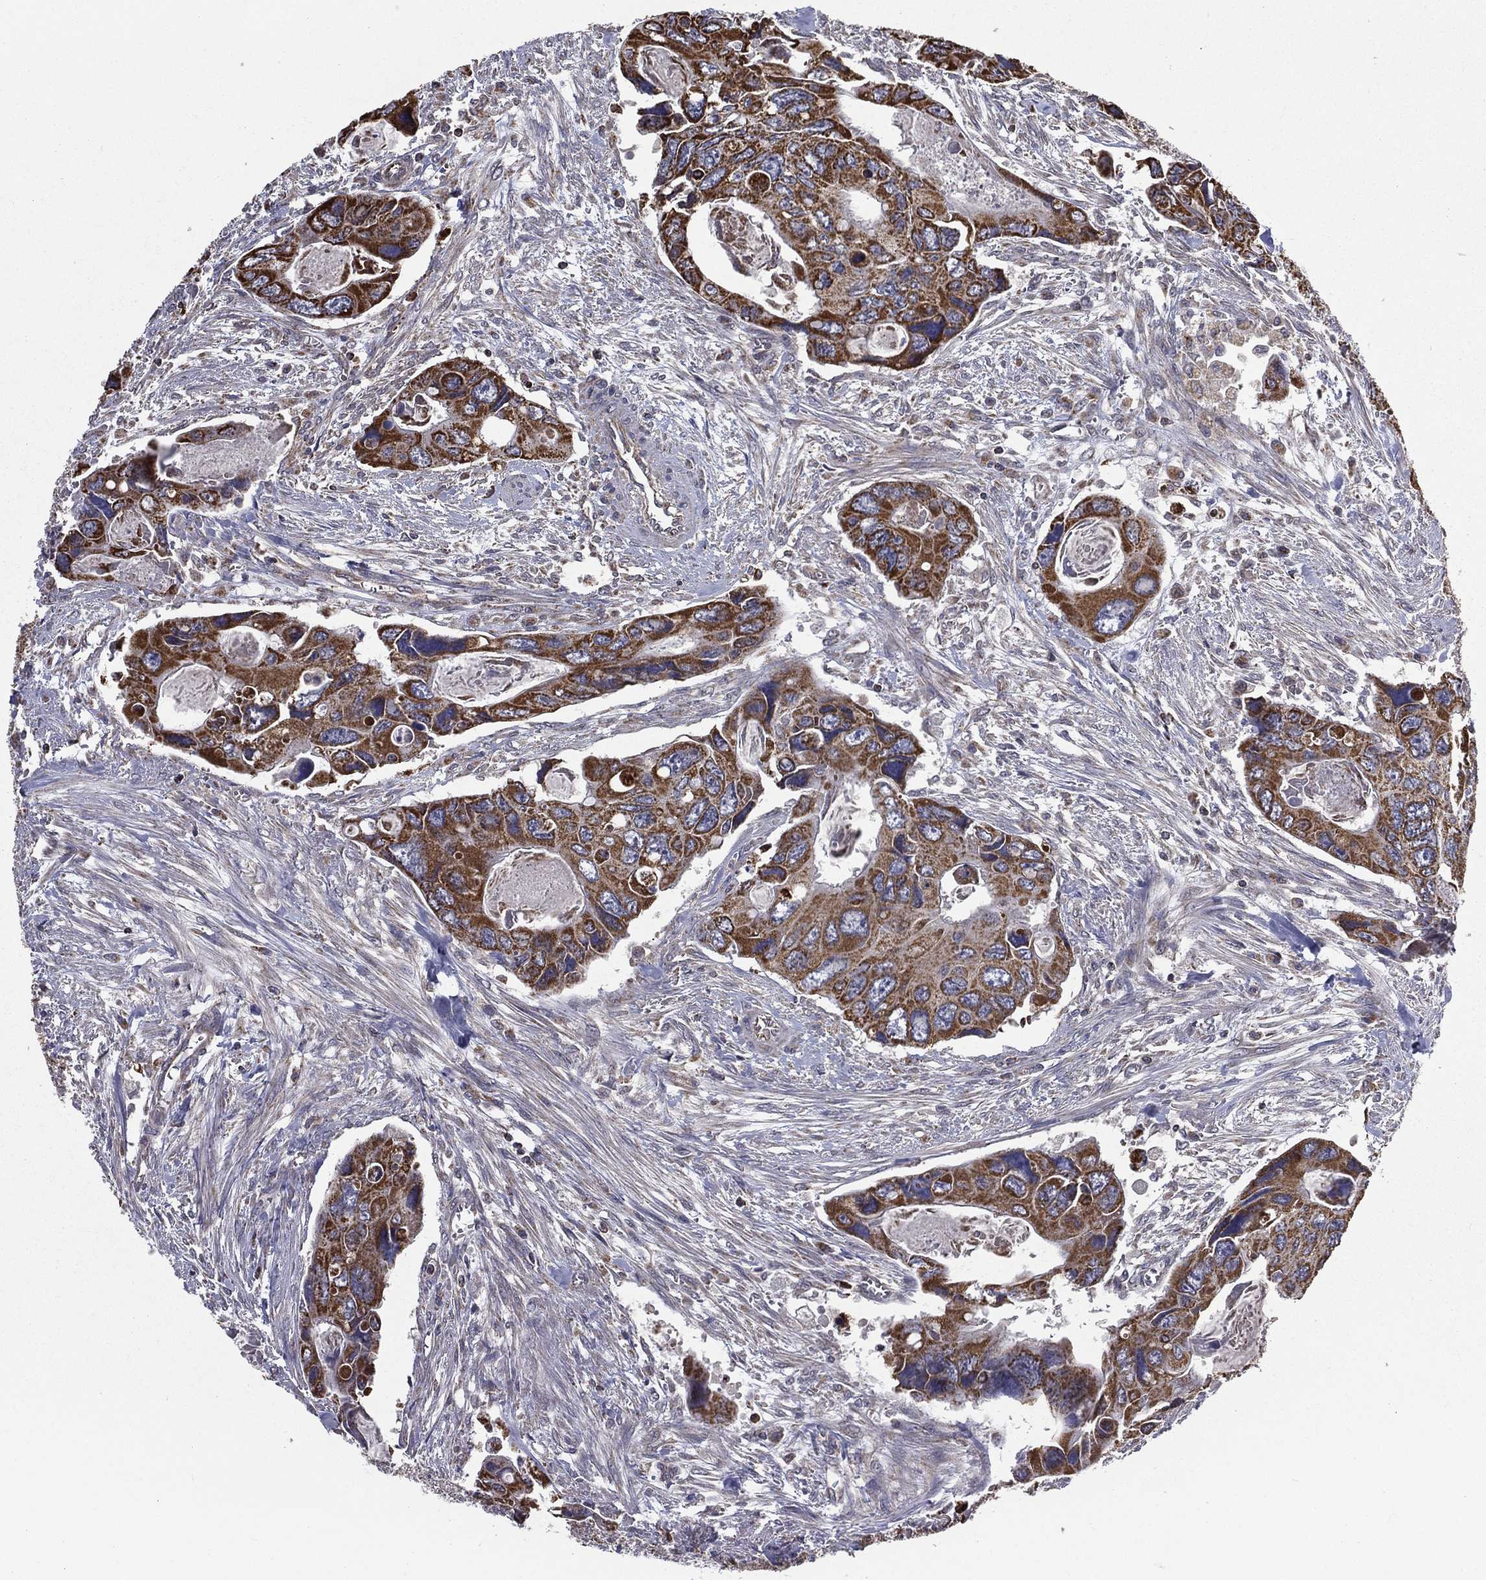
{"staining": {"intensity": "strong", "quantity": ">75%", "location": "cytoplasmic/membranous"}, "tissue": "colorectal cancer", "cell_type": "Tumor cells", "image_type": "cancer", "snomed": [{"axis": "morphology", "description": "Adenocarcinoma, NOS"}, {"axis": "topography", "description": "Rectum"}], "caption": "Human adenocarcinoma (colorectal) stained with a brown dye exhibits strong cytoplasmic/membranous positive expression in approximately >75% of tumor cells.", "gene": "RIGI", "patient": {"sex": "male", "age": 62}}